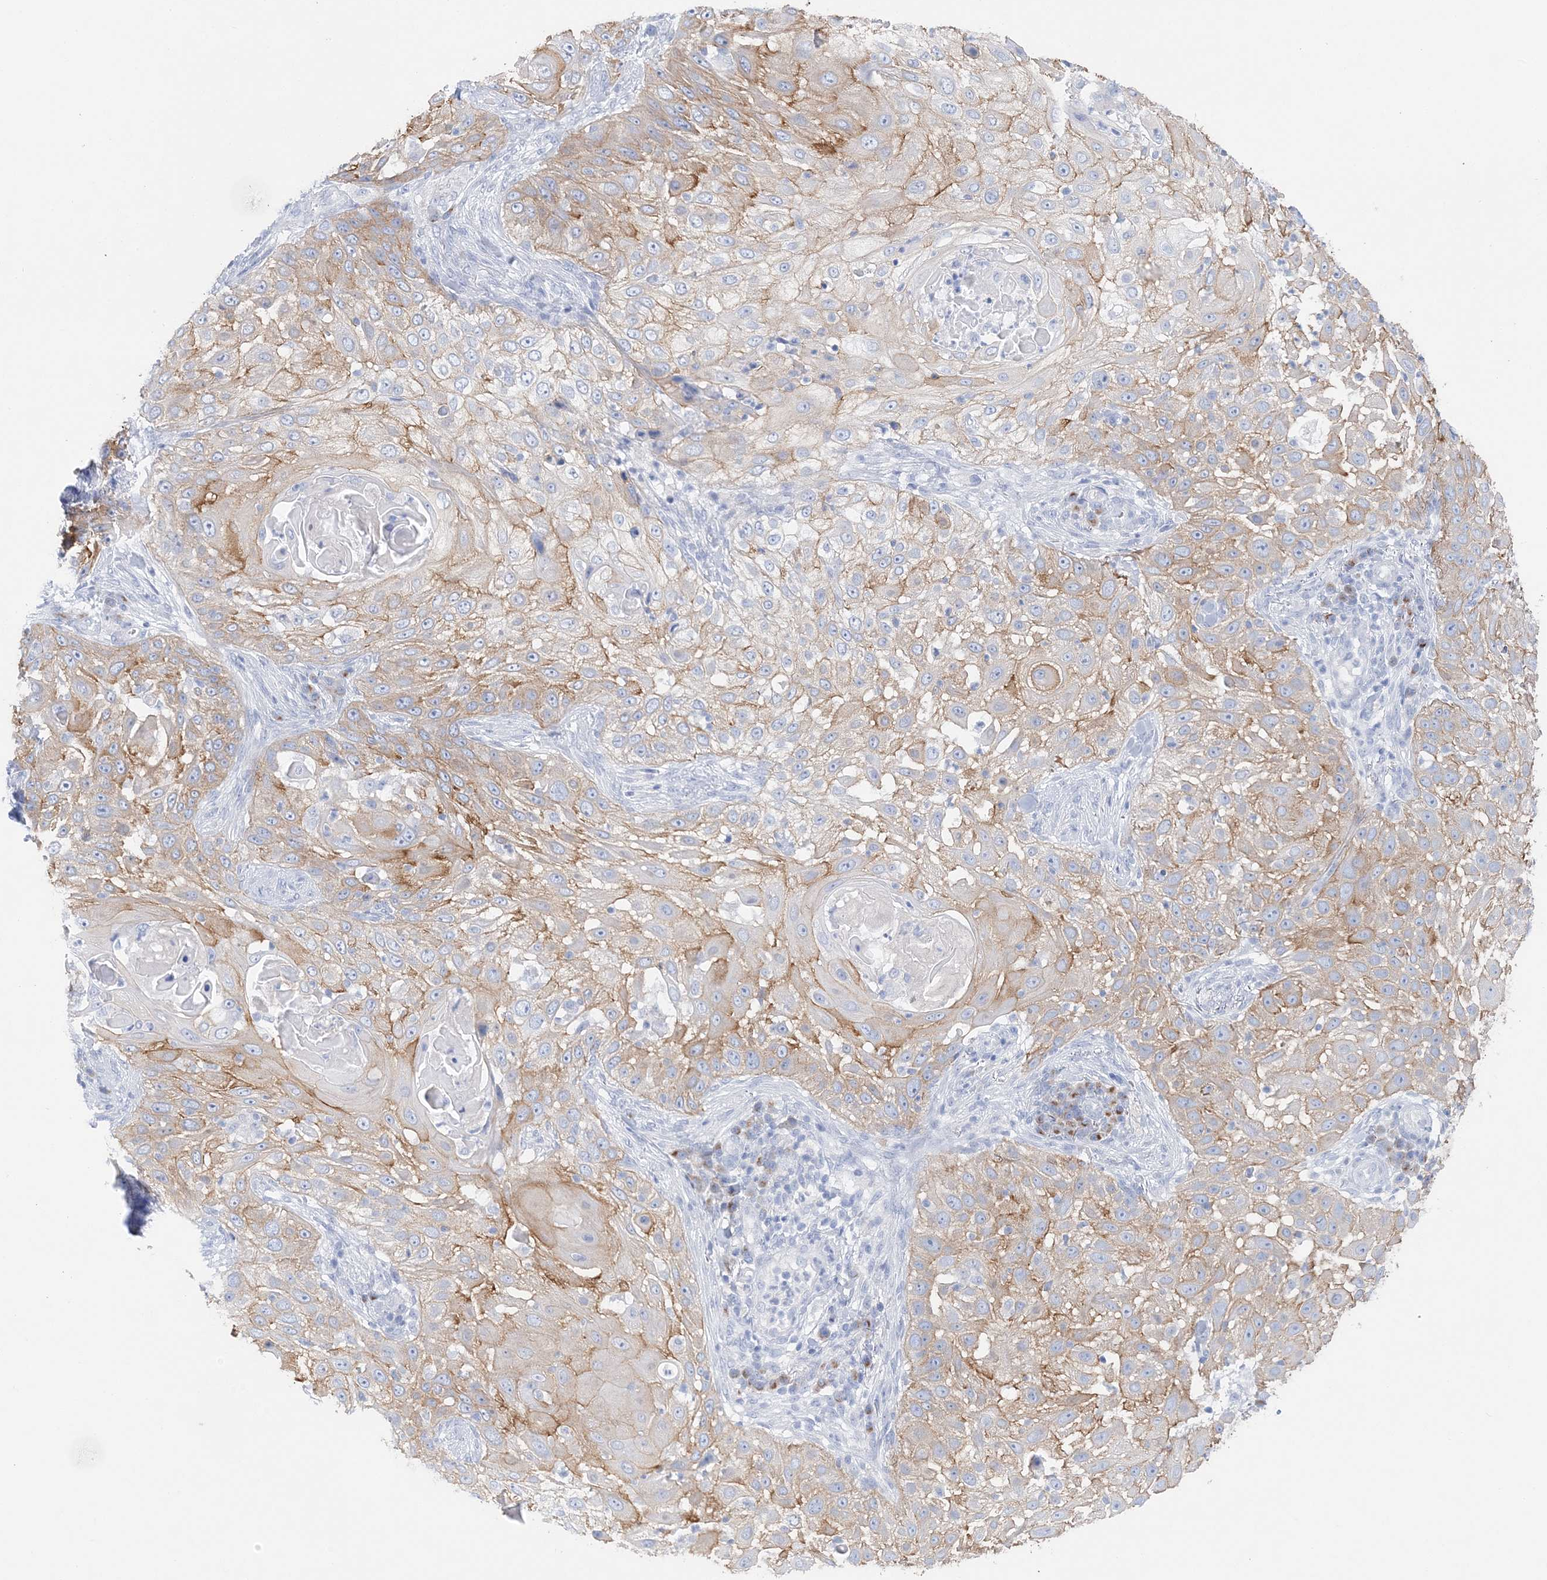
{"staining": {"intensity": "moderate", "quantity": ">75%", "location": "cytoplasmic/membranous"}, "tissue": "skin cancer", "cell_type": "Tumor cells", "image_type": "cancer", "snomed": [{"axis": "morphology", "description": "Squamous cell carcinoma, NOS"}, {"axis": "topography", "description": "Skin"}], "caption": "A brown stain shows moderate cytoplasmic/membranous staining of a protein in squamous cell carcinoma (skin) tumor cells.", "gene": "SLC5A6", "patient": {"sex": "female", "age": 44}}